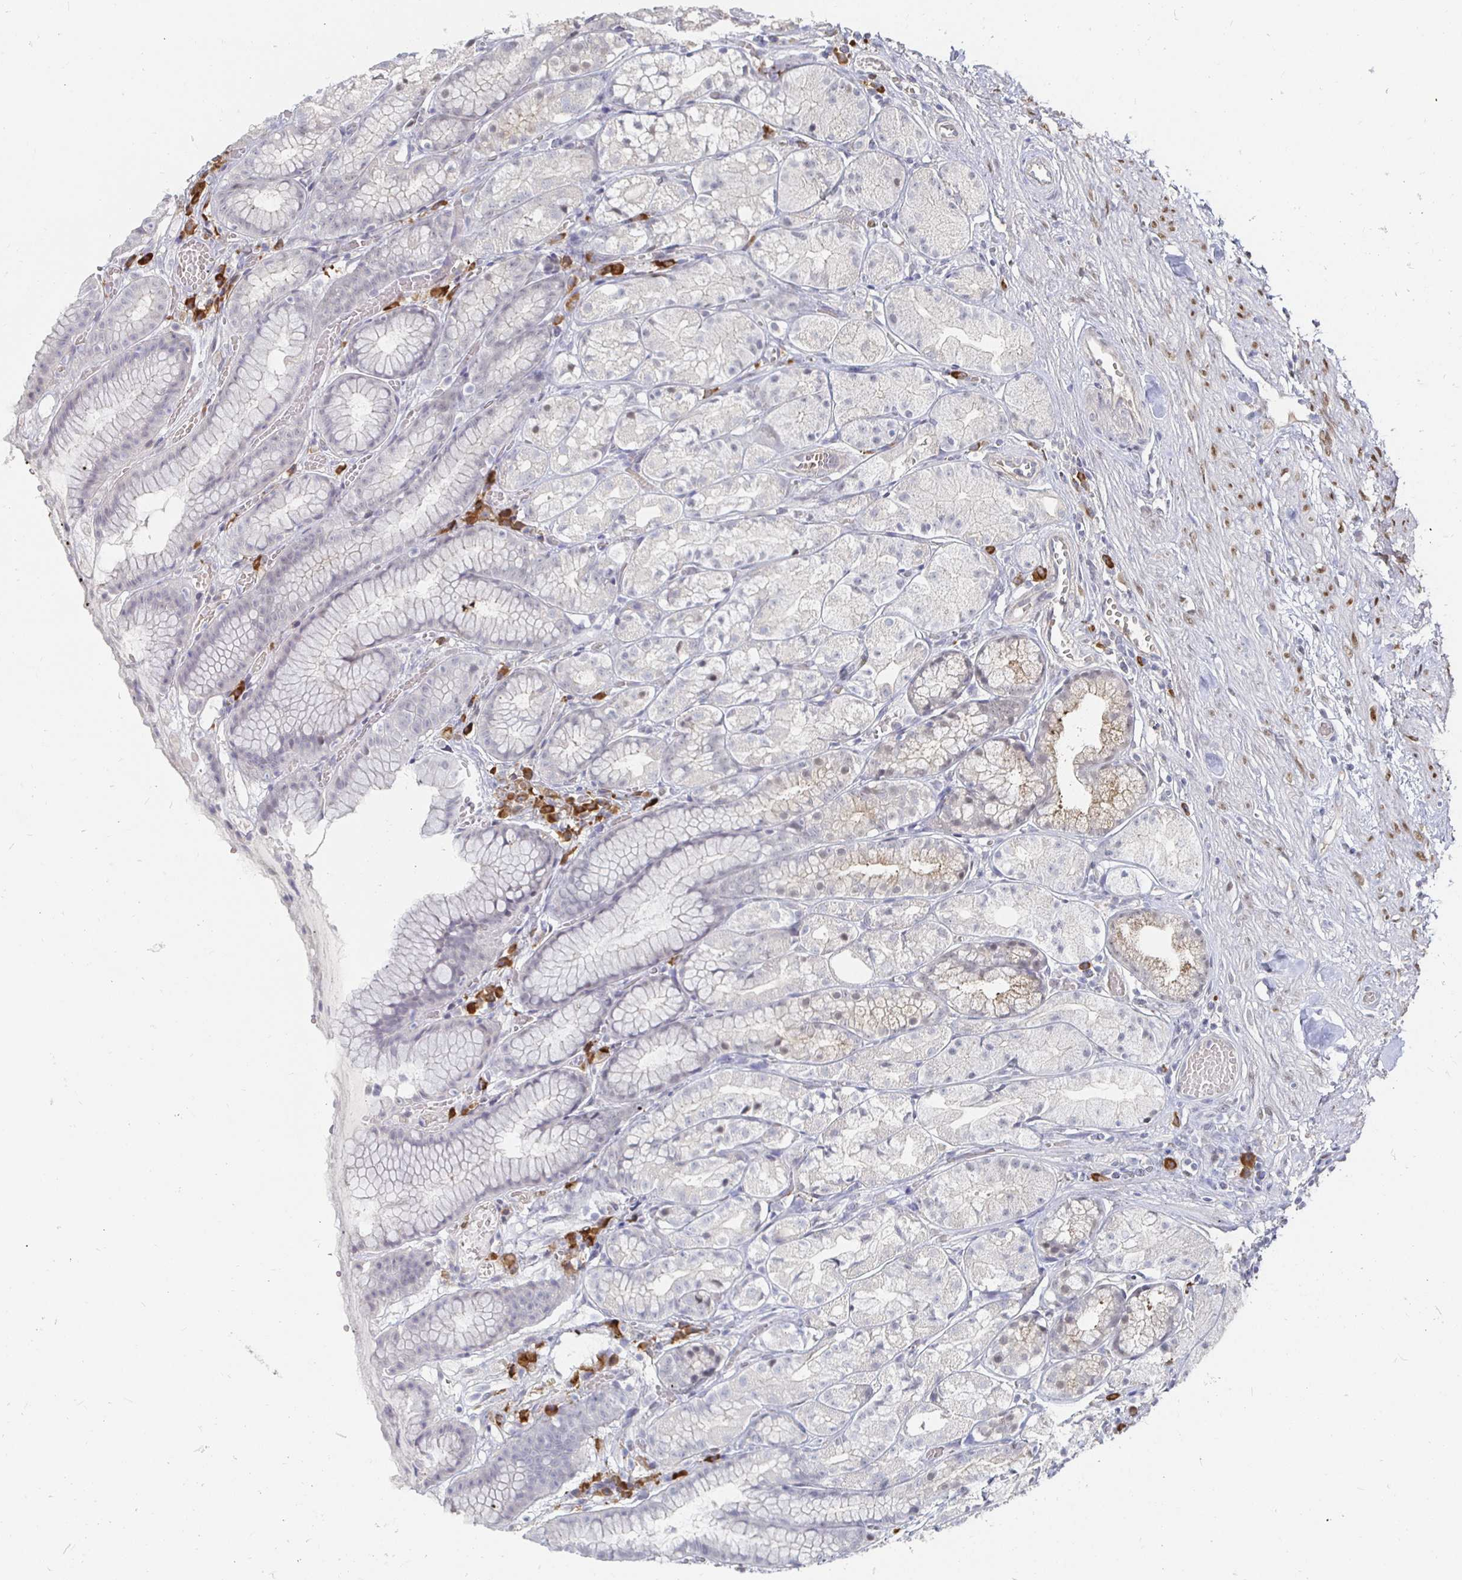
{"staining": {"intensity": "negative", "quantity": "none", "location": "none"}, "tissue": "stomach", "cell_type": "Glandular cells", "image_type": "normal", "snomed": [{"axis": "morphology", "description": "Normal tissue, NOS"}, {"axis": "topography", "description": "Stomach"}], "caption": "Immunohistochemistry (IHC) photomicrograph of benign stomach stained for a protein (brown), which demonstrates no staining in glandular cells.", "gene": "MEIS1", "patient": {"sex": "male", "age": 70}}